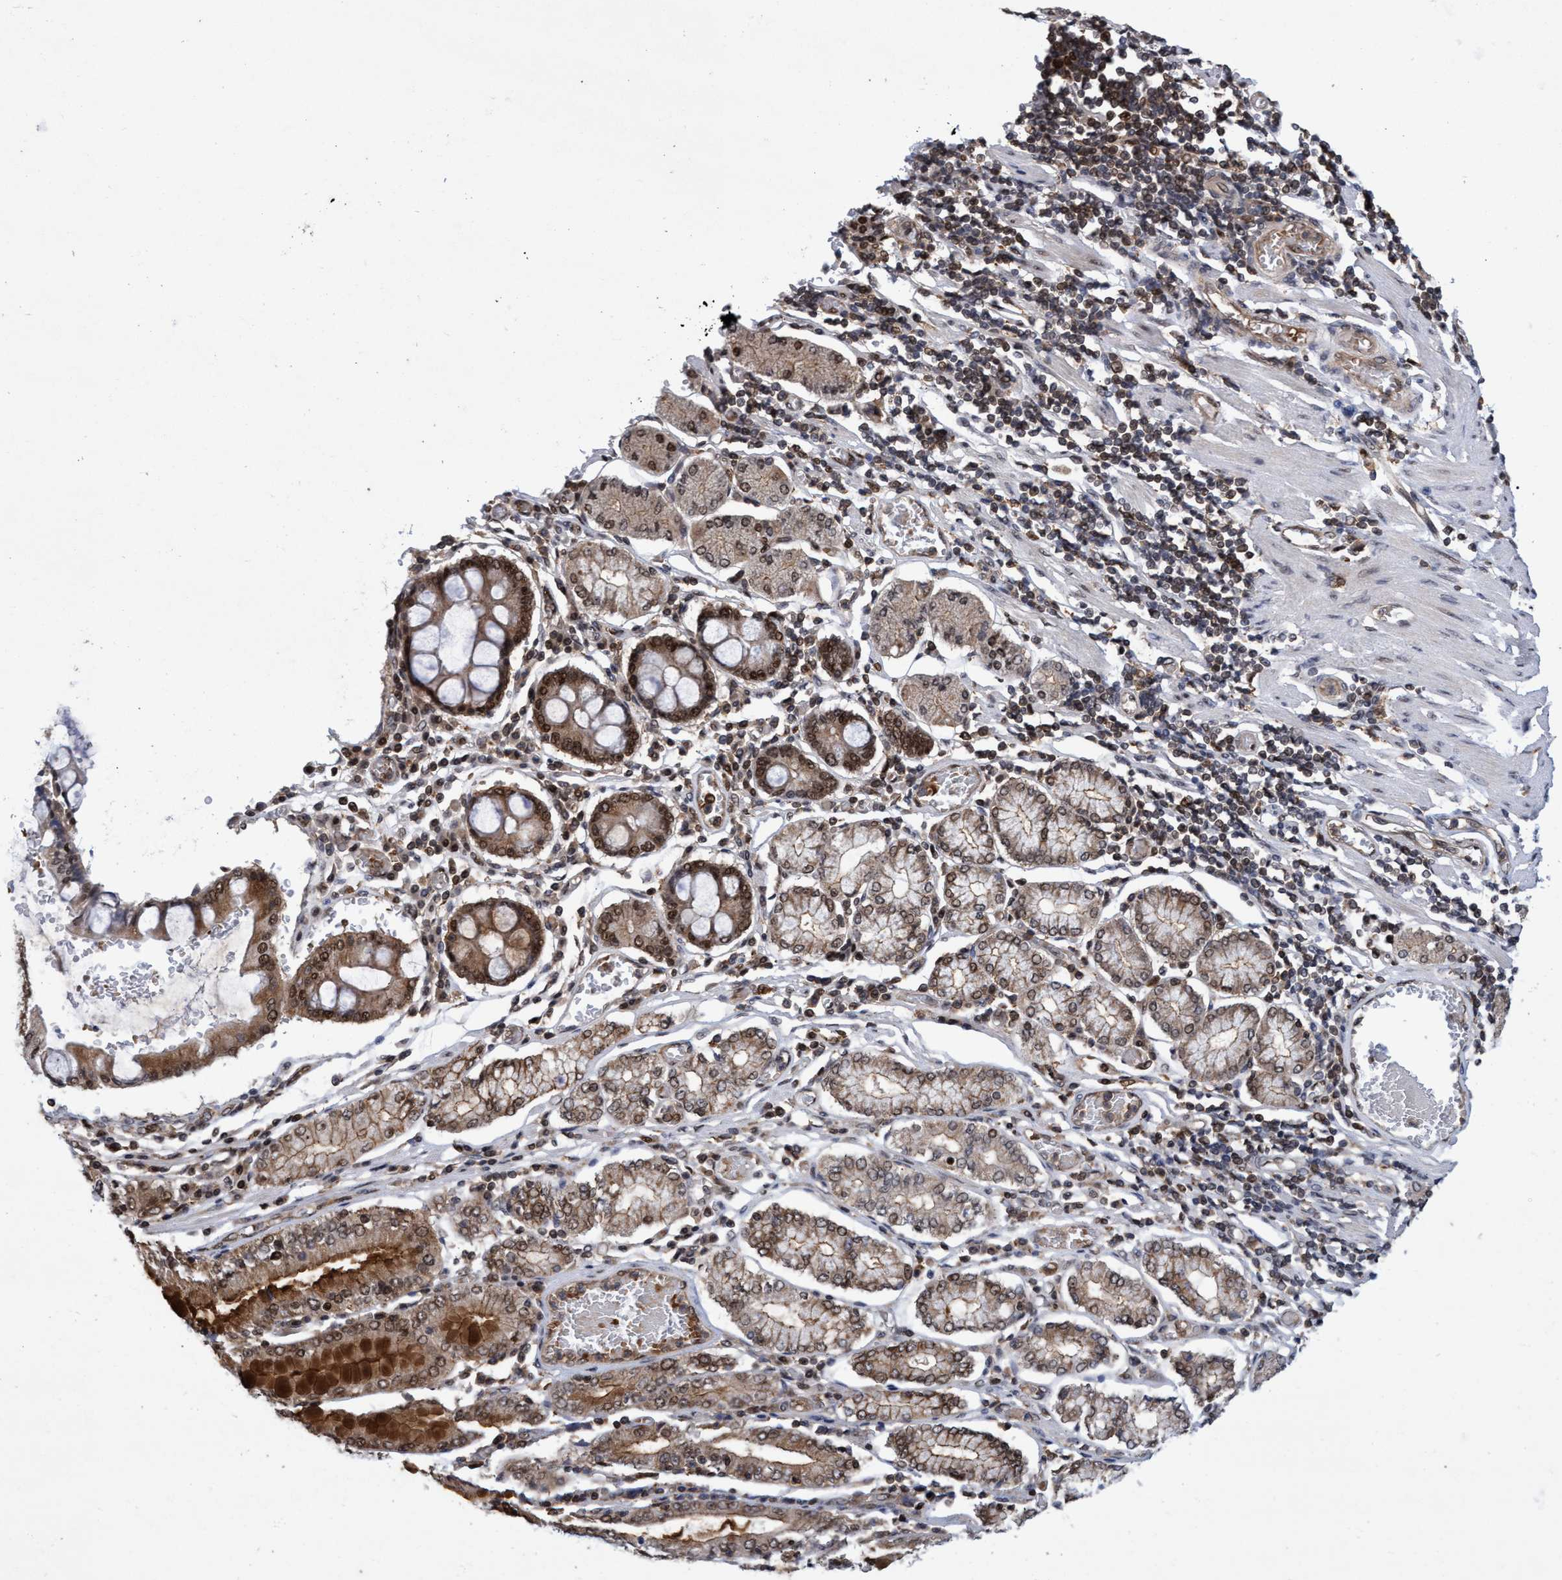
{"staining": {"intensity": "strong", "quantity": ">75%", "location": "cytoplasmic/membranous,nuclear"}, "tissue": "stomach cancer", "cell_type": "Tumor cells", "image_type": "cancer", "snomed": [{"axis": "morphology", "description": "Adenocarcinoma, NOS"}, {"axis": "topography", "description": "Stomach"}], "caption": "About >75% of tumor cells in human stomach cancer display strong cytoplasmic/membranous and nuclear protein positivity as visualized by brown immunohistochemical staining.", "gene": "GTF2F1", "patient": {"sex": "female", "age": 73}}